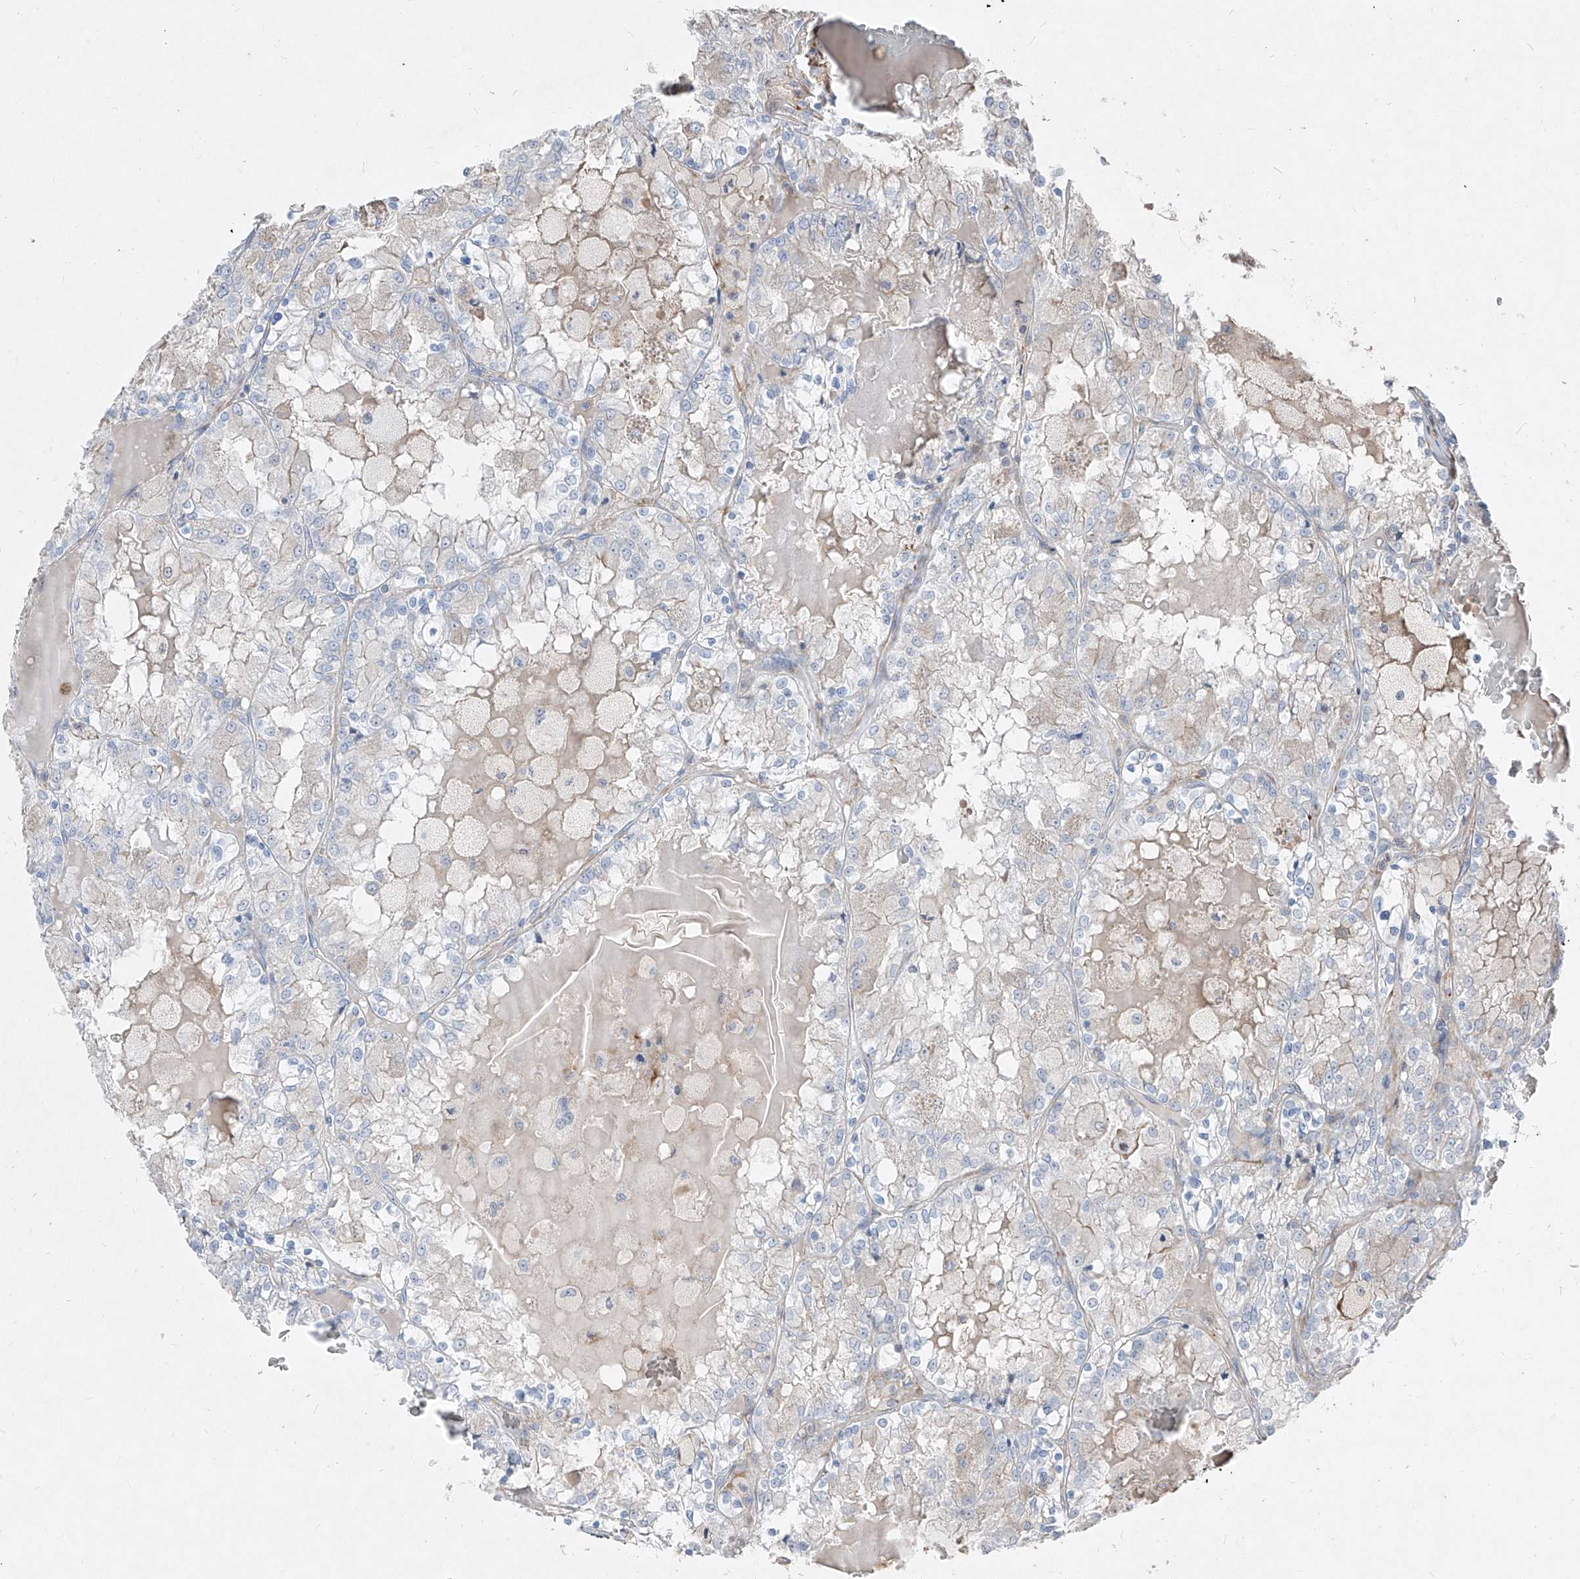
{"staining": {"intensity": "negative", "quantity": "none", "location": "none"}, "tissue": "renal cancer", "cell_type": "Tumor cells", "image_type": "cancer", "snomed": [{"axis": "morphology", "description": "Adenocarcinoma, NOS"}, {"axis": "topography", "description": "Kidney"}], "caption": "Immunohistochemical staining of human adenocarcinoma (renal) demonstrates no significant expression in tumor cells.", "gene": "UFD1", "patient": {"sex": "female", "age": 56}}